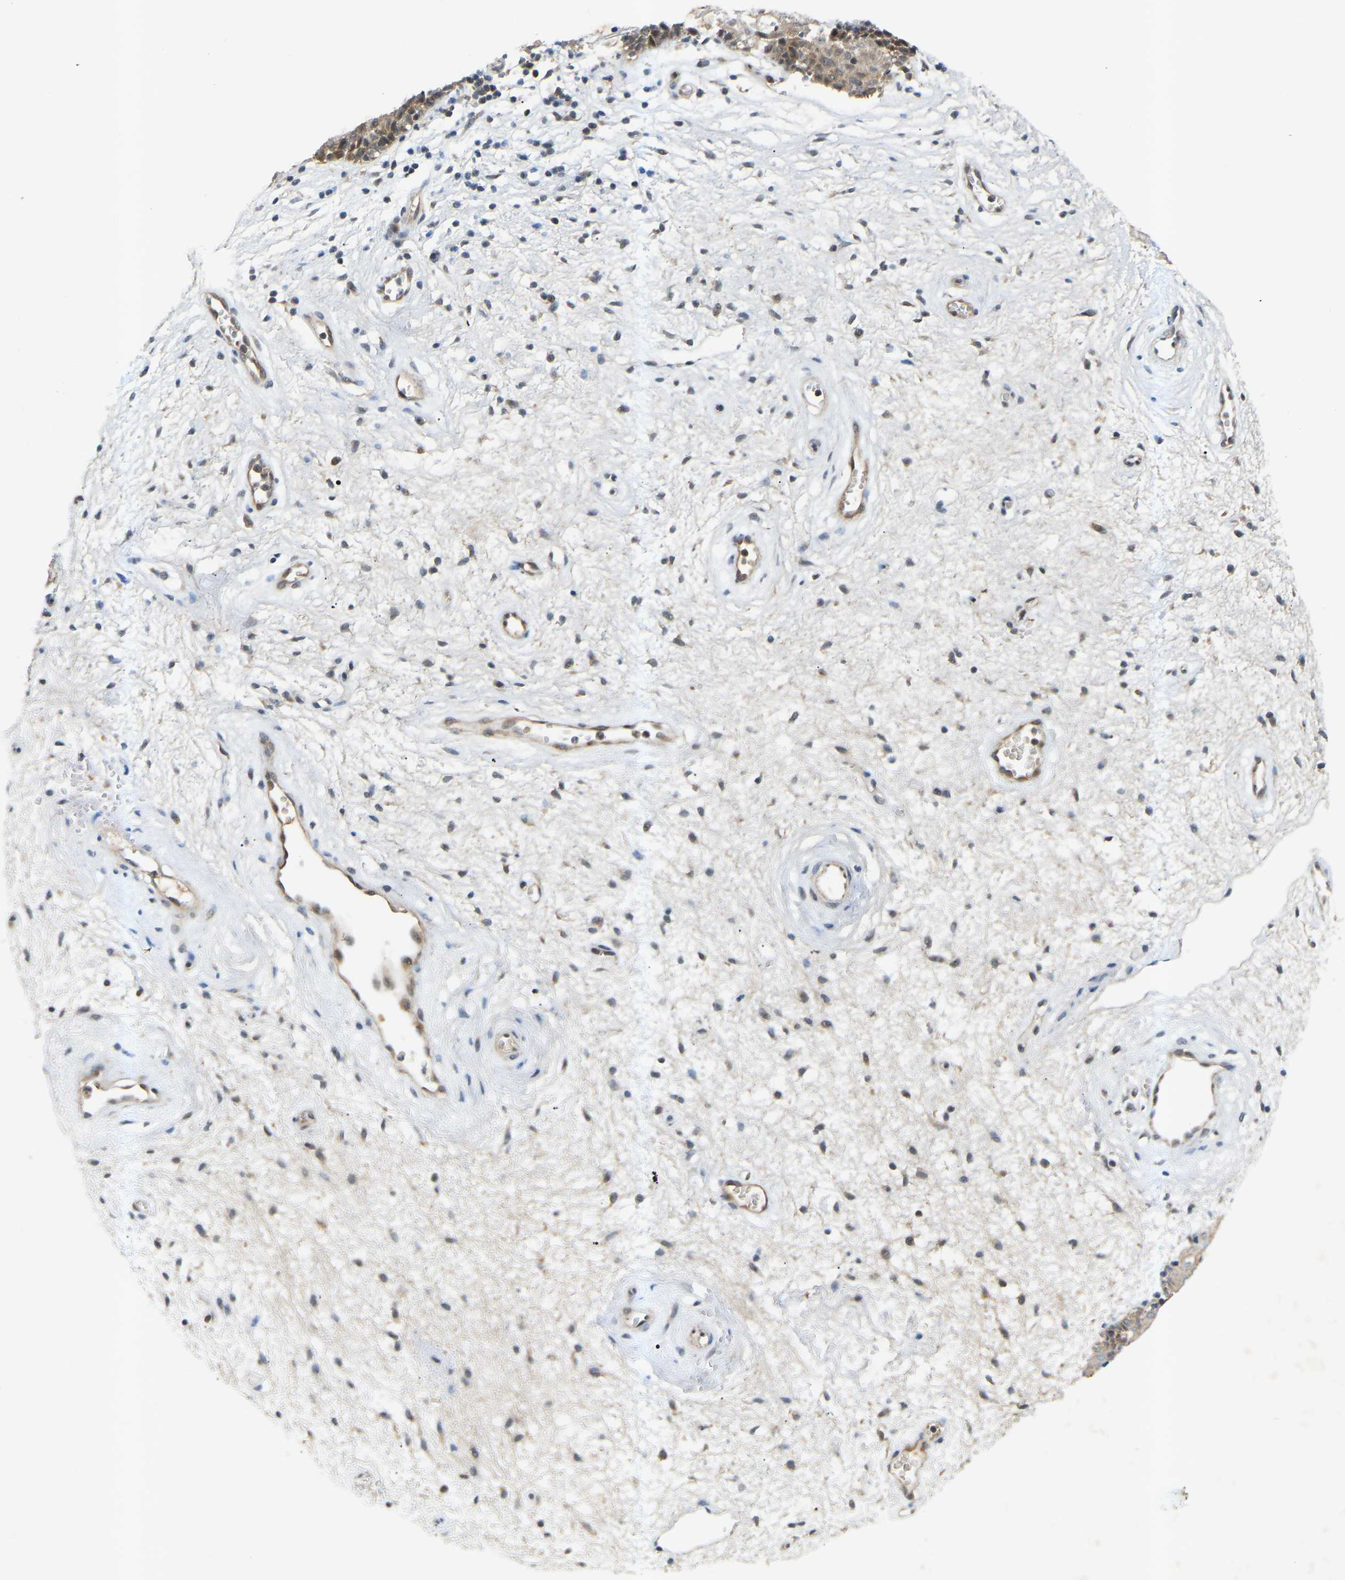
{"staining": {"intensity": "moderate", "quantity": ">75%", "location": "cytoplasmic/membranous,nuclear"}, "tissue": "vagina", "cell_type": "Squamous epithelial cells", "image_type": "normal", "snomed": [{"axis": "morphology", "description": "Normal tissue, NOS"}, {"axis": "topography", "description": "Vagina"}], "caption": "IHC of normal vagina displays medium levels of moderate cytoplasmic/membranous,nuclear expression in about >75% of squamous epithelial cells.", "gene": "ATP5MF", "patient": {"sex": "female", "age": 34}}